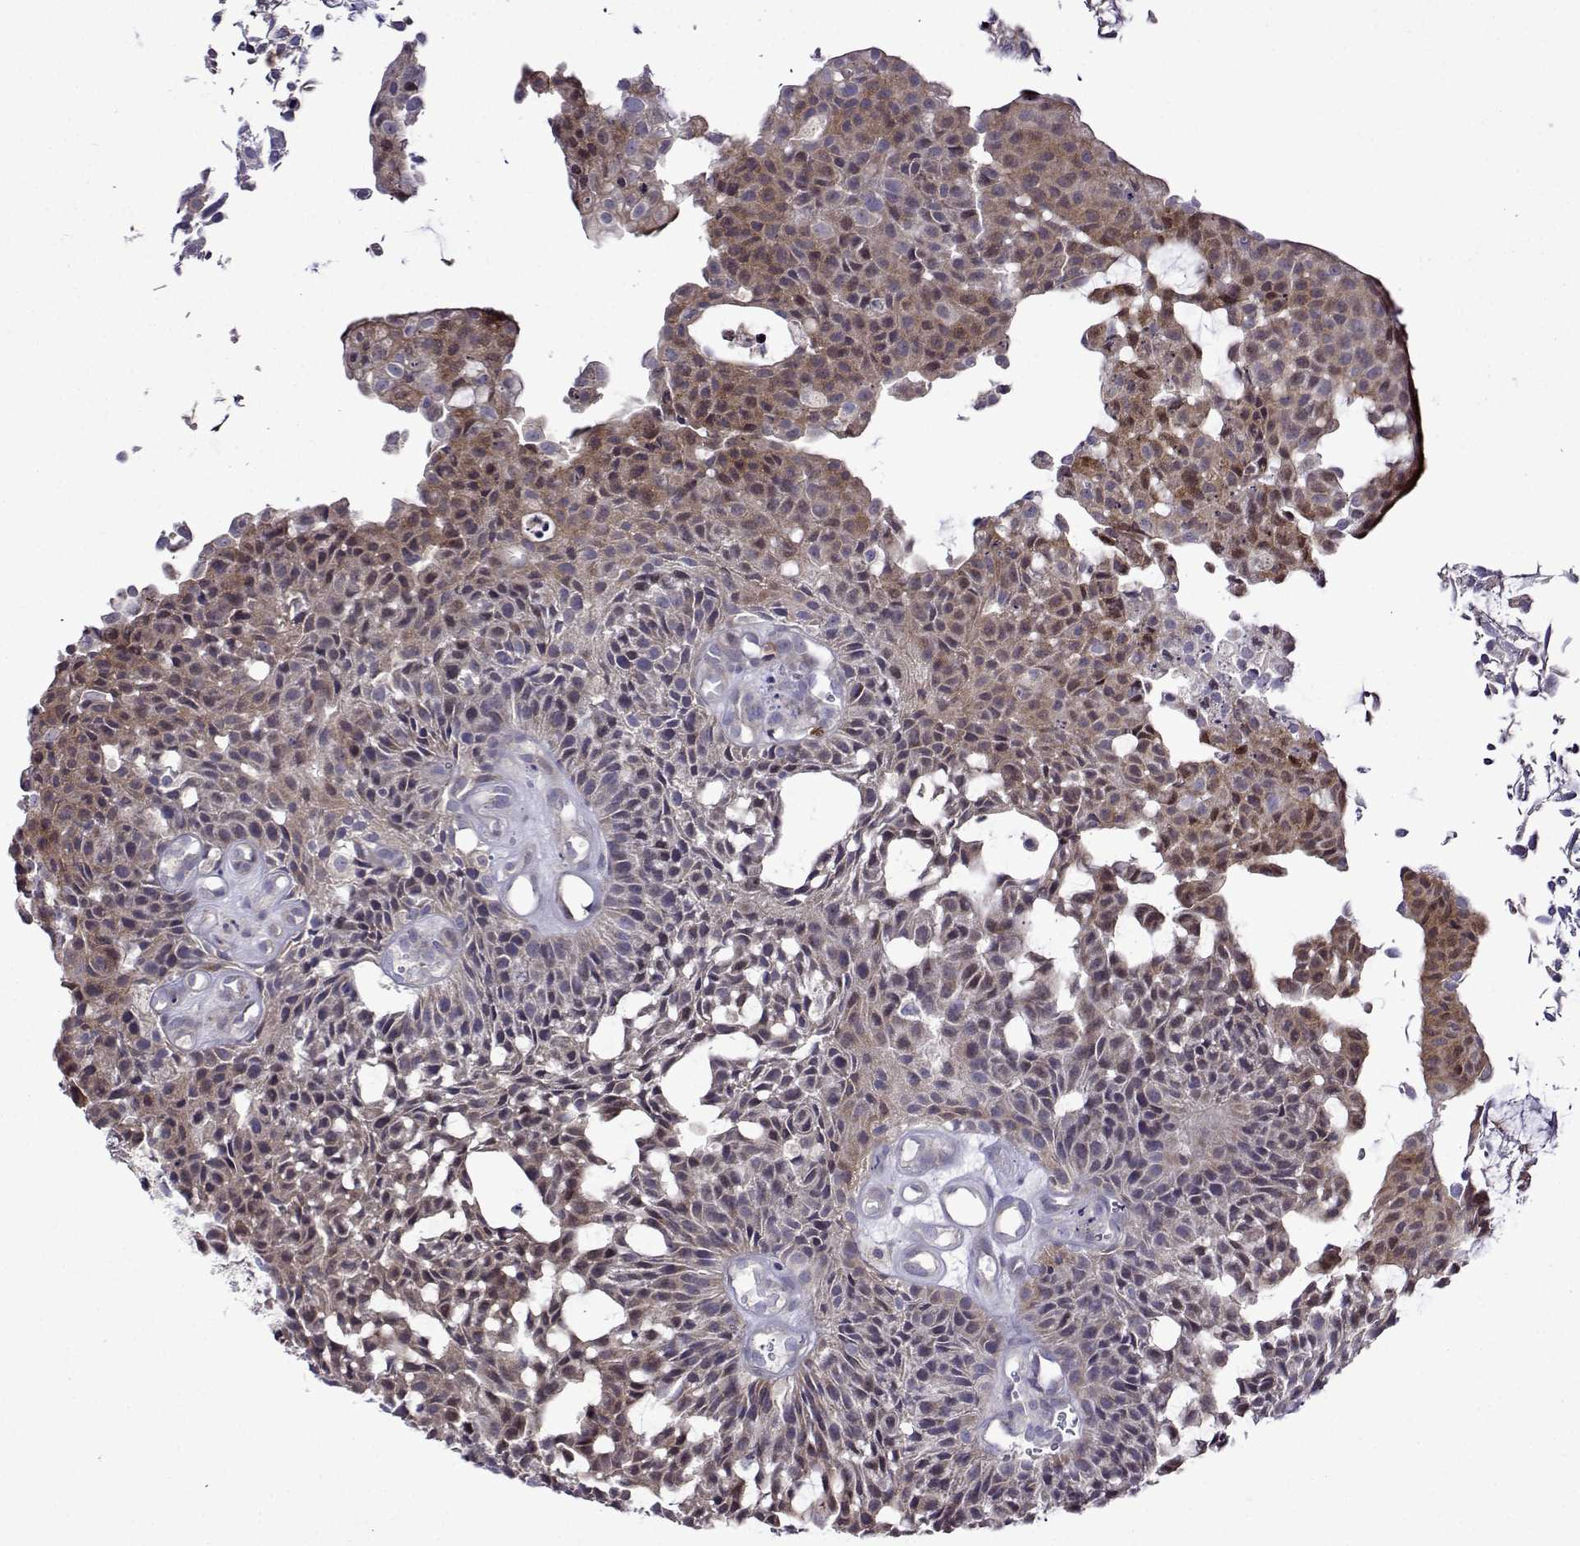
{"staining": {"intensity": "weak", "quantity": "25%-75%", "location": "cytoplasmic/membranous,nuclear"}, "tissue": "urothelial cancer", "cell_type": "Tumor cells", "image_type": "cancer", "snomed": [{"axis": "morphology", "description": "Urothelial carcinoma, NOS"}, {"axis": "topography", "description": "Urinary bladder"}], "caption": "Urothelial cancer was stained to show a protein in brown. There is low levels of weak cytoplasmic/membranous and nuclear positivity in approximately 25%-75% of tumor cells. (Stains: DAB (3,3'-diaminobenzidine) in brown, nuclei in blue, Microscopy: brightfield microscopy at high magnification).", "gene": "SULT2A1", "patient": {"sex": "male", "age": 84}}